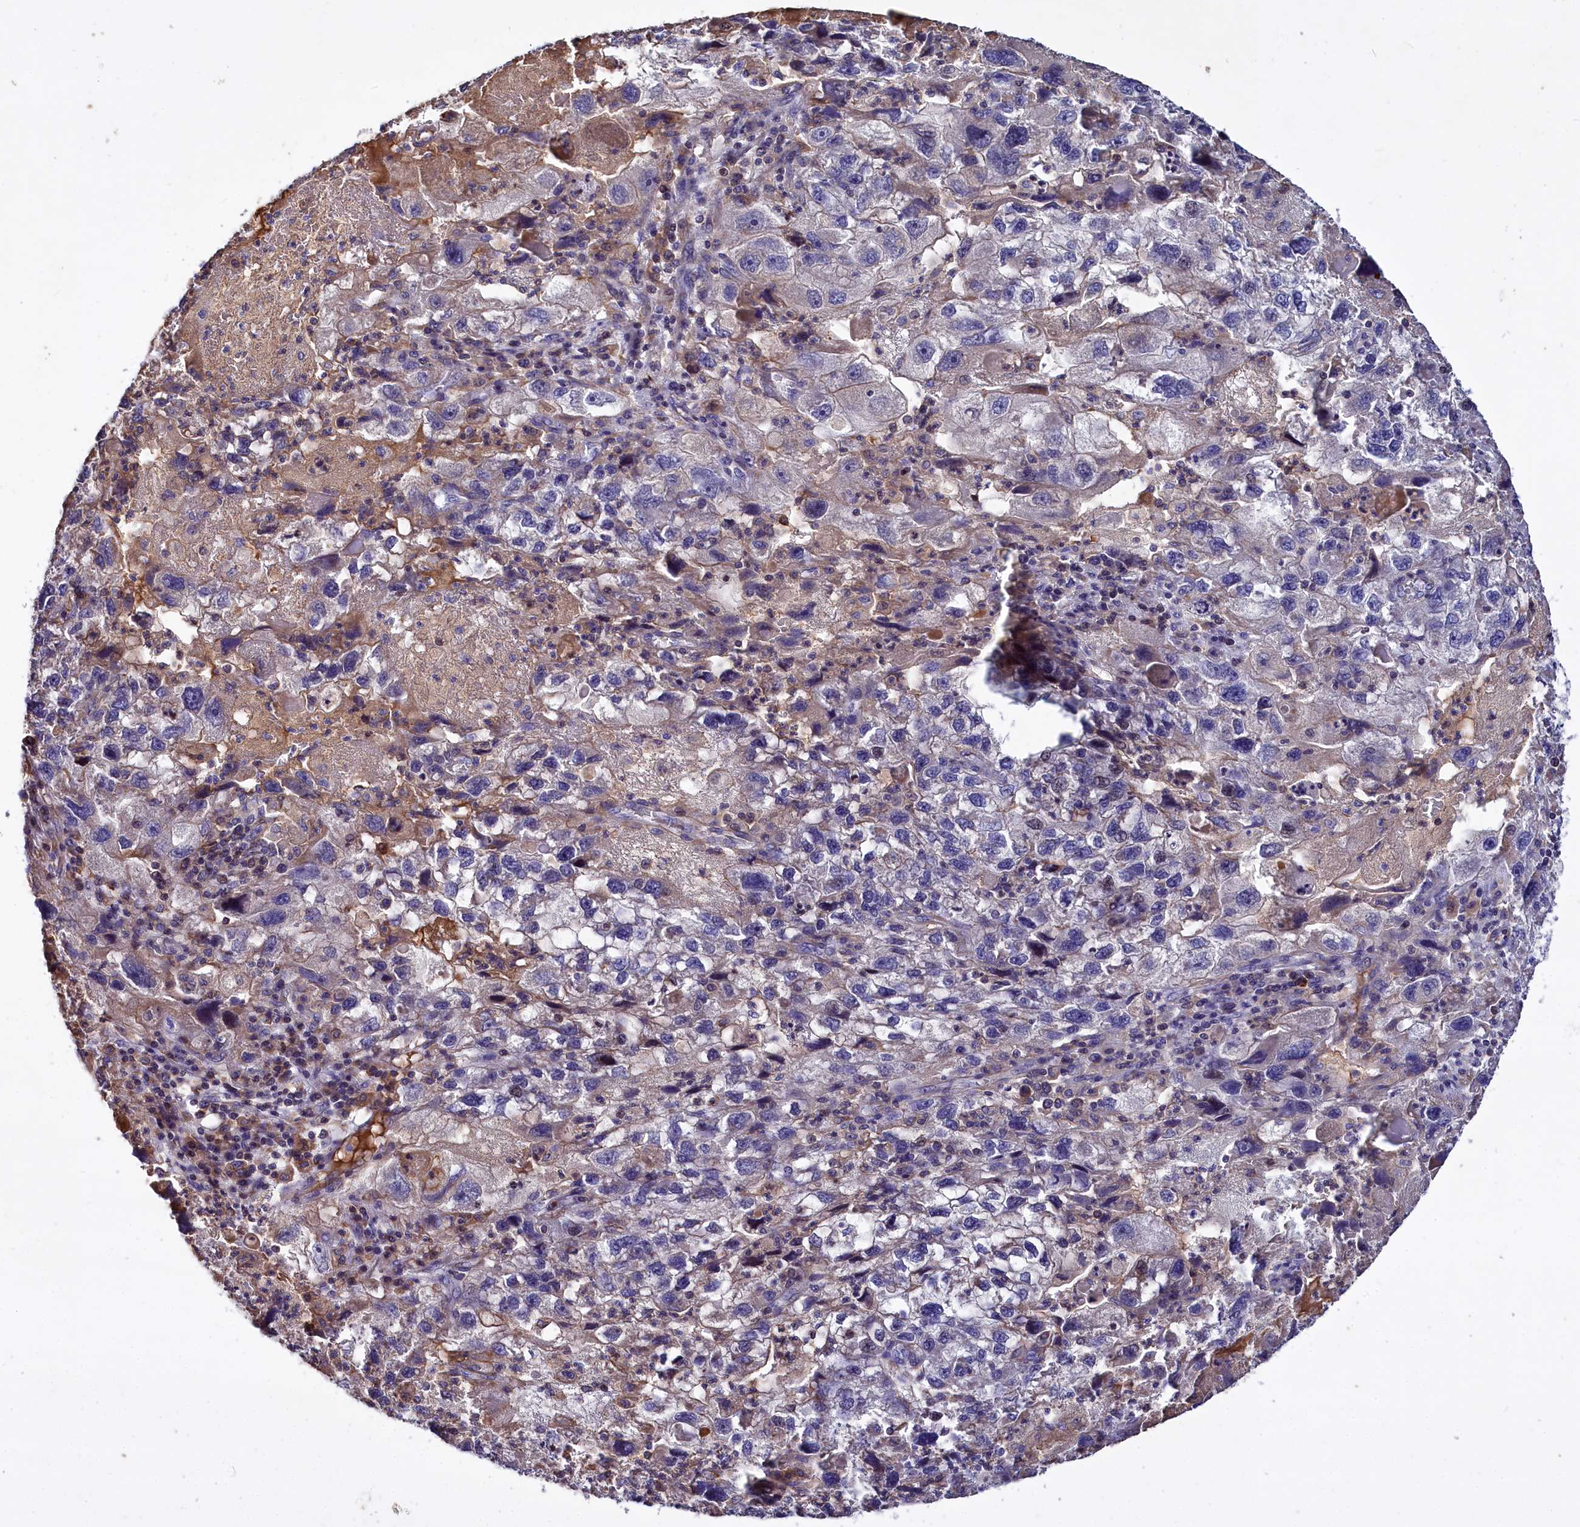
{"staining": {"intensity": "weak", "quantity": "<25%", "location": "cytoplasmic/membranous"}, "tissue": "endometrial cancer", "cell_type": "Tumor cells", "image_type": "cancer", "snomed": [{"axis": "morphology", "description": "Adenocarcinoma, NOS"}, {"axis": "topography", "description": "Endometrium"}], "caption": "A photomicrograph of human endometrial cancer (adenocarcinoma) is negative for staining in tumor cells. (Immunohistochemistry (ihc), brightfield microscopy, high magnification).", "gene": "RPUSD3", "patient": {"sex": "female", "age": 49}}